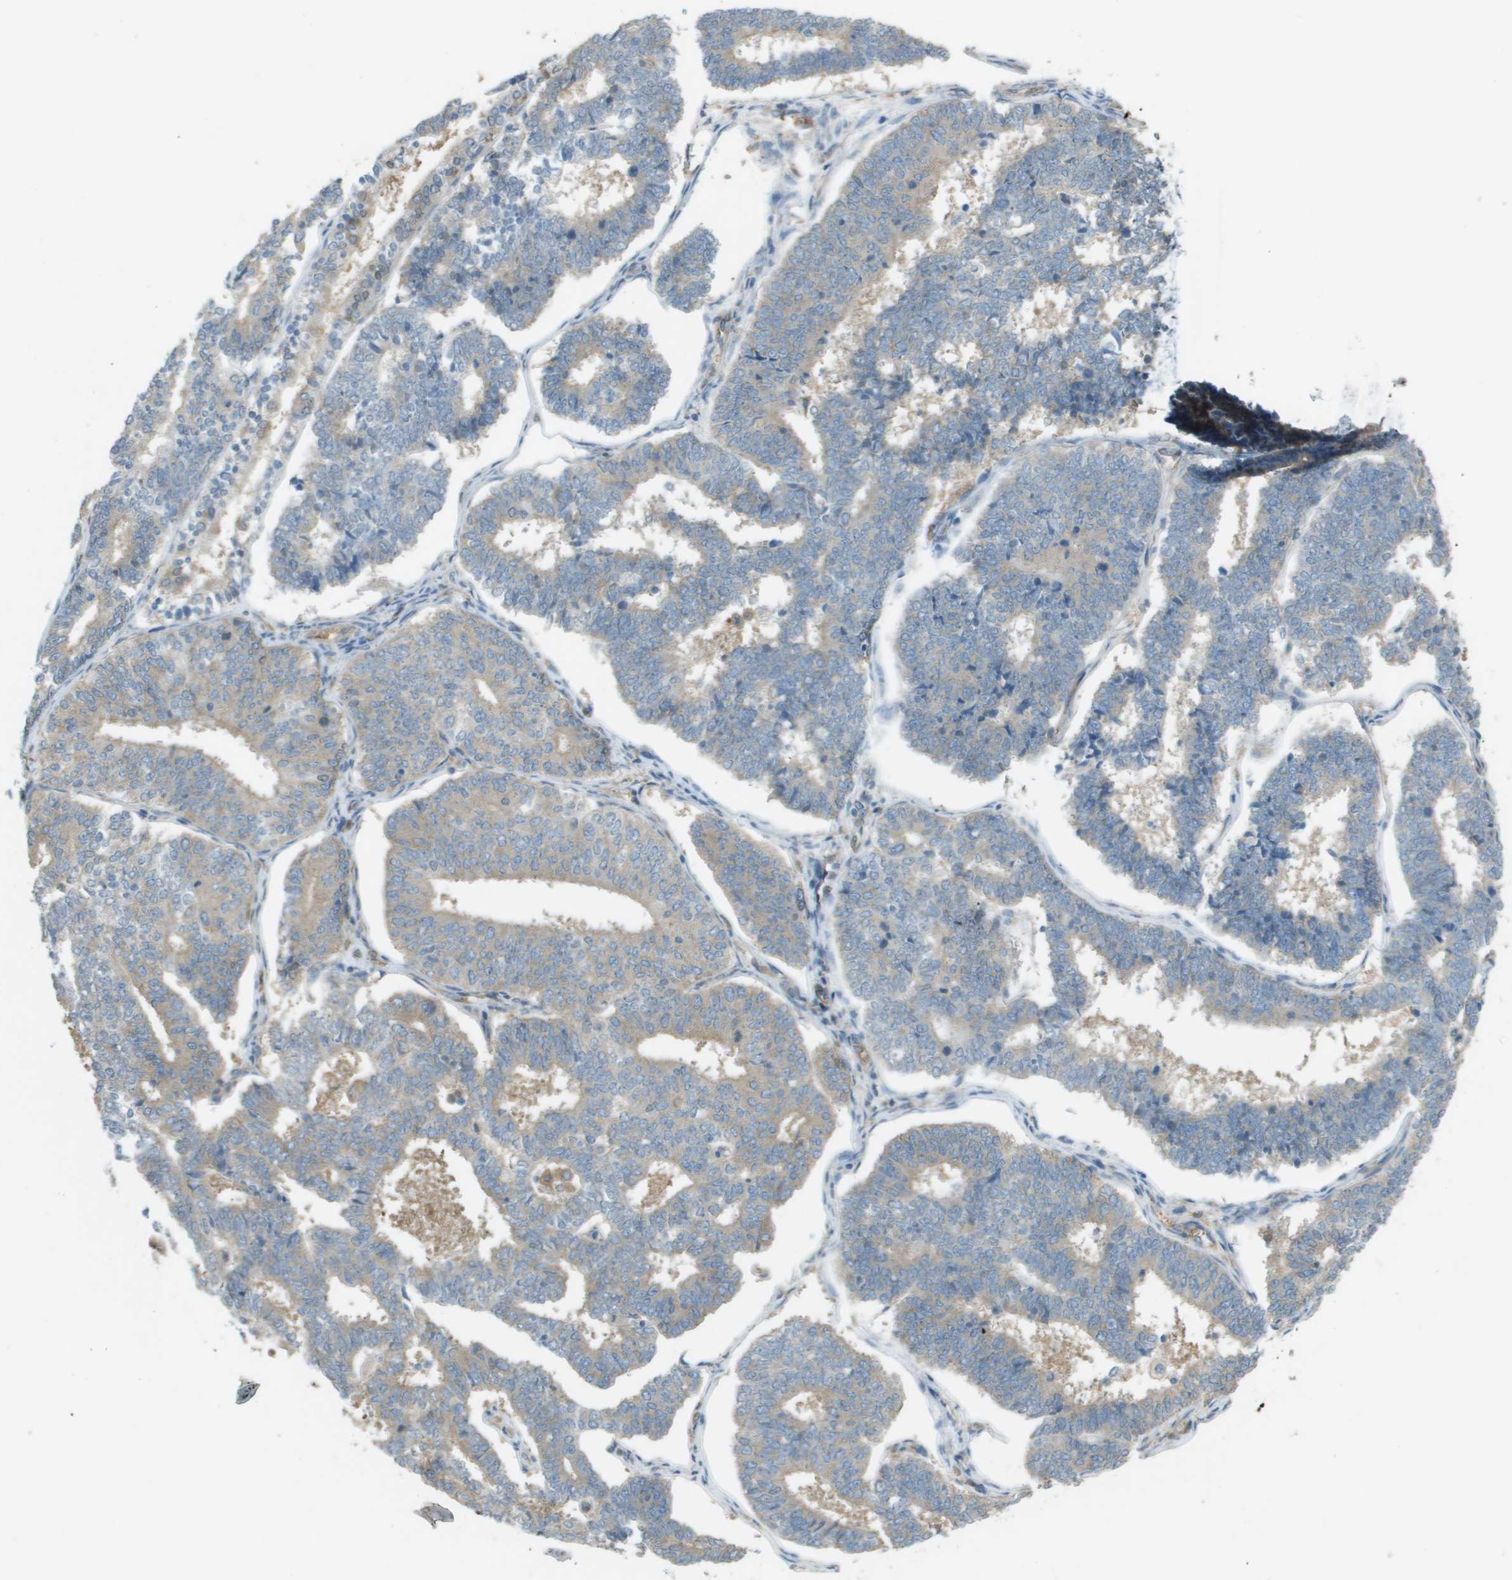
{"staining": {"intensity": "weak", "quantity": ">75%", "location": "cytoplasmic/membranous"}, "tissue": "endometrial cancer", "cell_type": "Tumor cells", "image_type": "cancer", "snomed": [{"axis": "morphology", "description": "Adenocarcinoma, NOS"}, {"axis": "topography", "description": "Endometrium"}], "caption": "Immunohistochemical staining of human endometrial cancer exhibits low levels of weak cytoplasmic/membranous positivity in about >75% of tumor cells.", "gene": "CORO1B", "patient": {"sex": "female", "age": 70}}